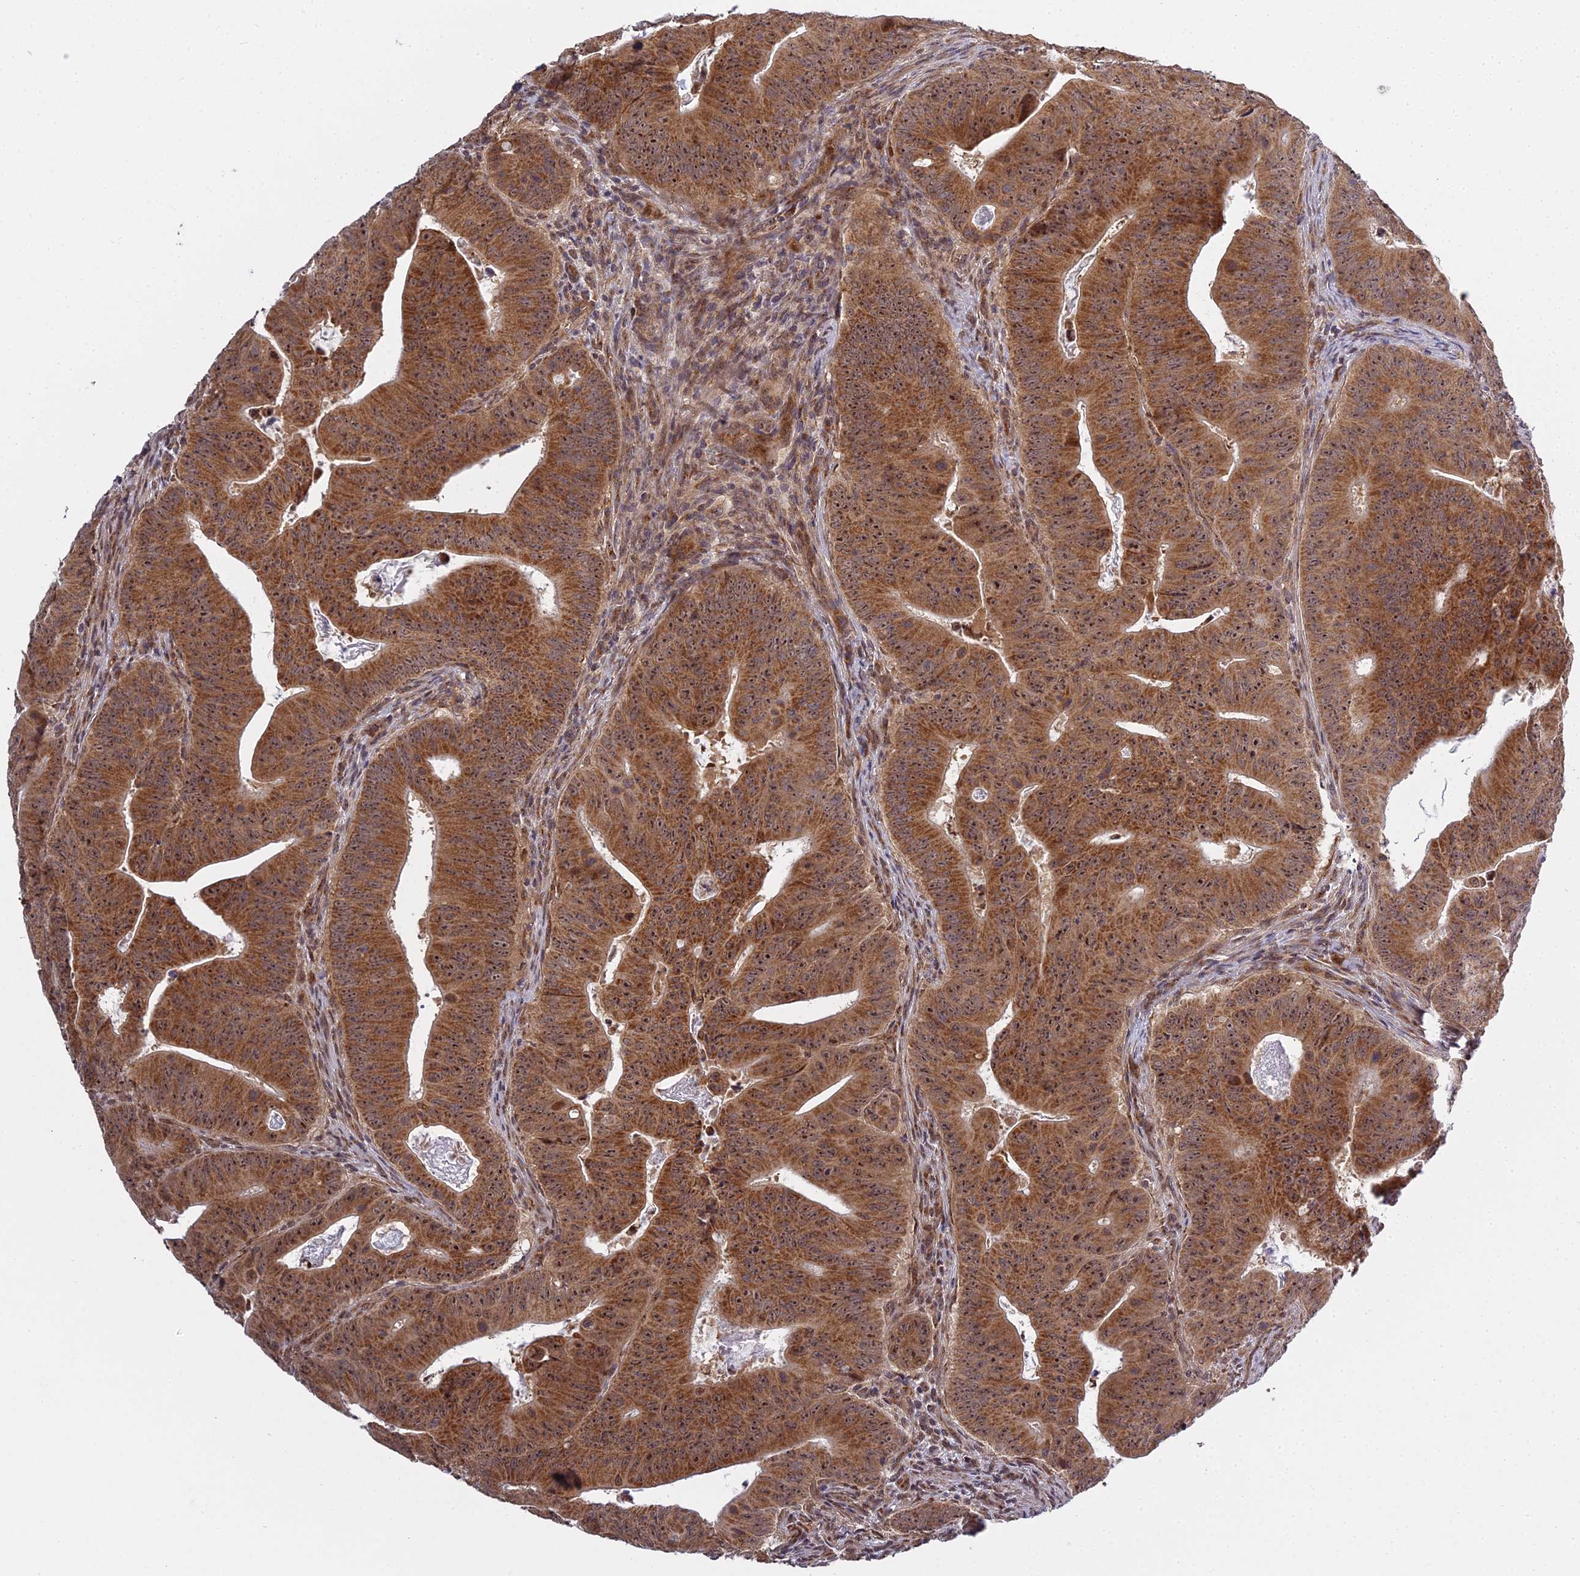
{"staining": {"intensity": "moderate", "quantity": ">75%", "location": "cytoplasmic/membranous,nuclear"}, "tissue": "colorectal cancer", "cell_type": "Tumor cells", "image_type": "cancer", "snomed": [{"axis": "morphology", "description": "Adenocarcinoma, NOS"}, {"axis": "topography", "description": "Rectum"}], "caption": "Colorectal cancer tissue reveals moderate cytoplasmic/membranous and nuclear positivity in about >75% of tumor cells The protein is shown in brown color, while the nuclei are stained blue.", "gene": "MEOX1", "patient": {"sex": "female", "age": 75}}